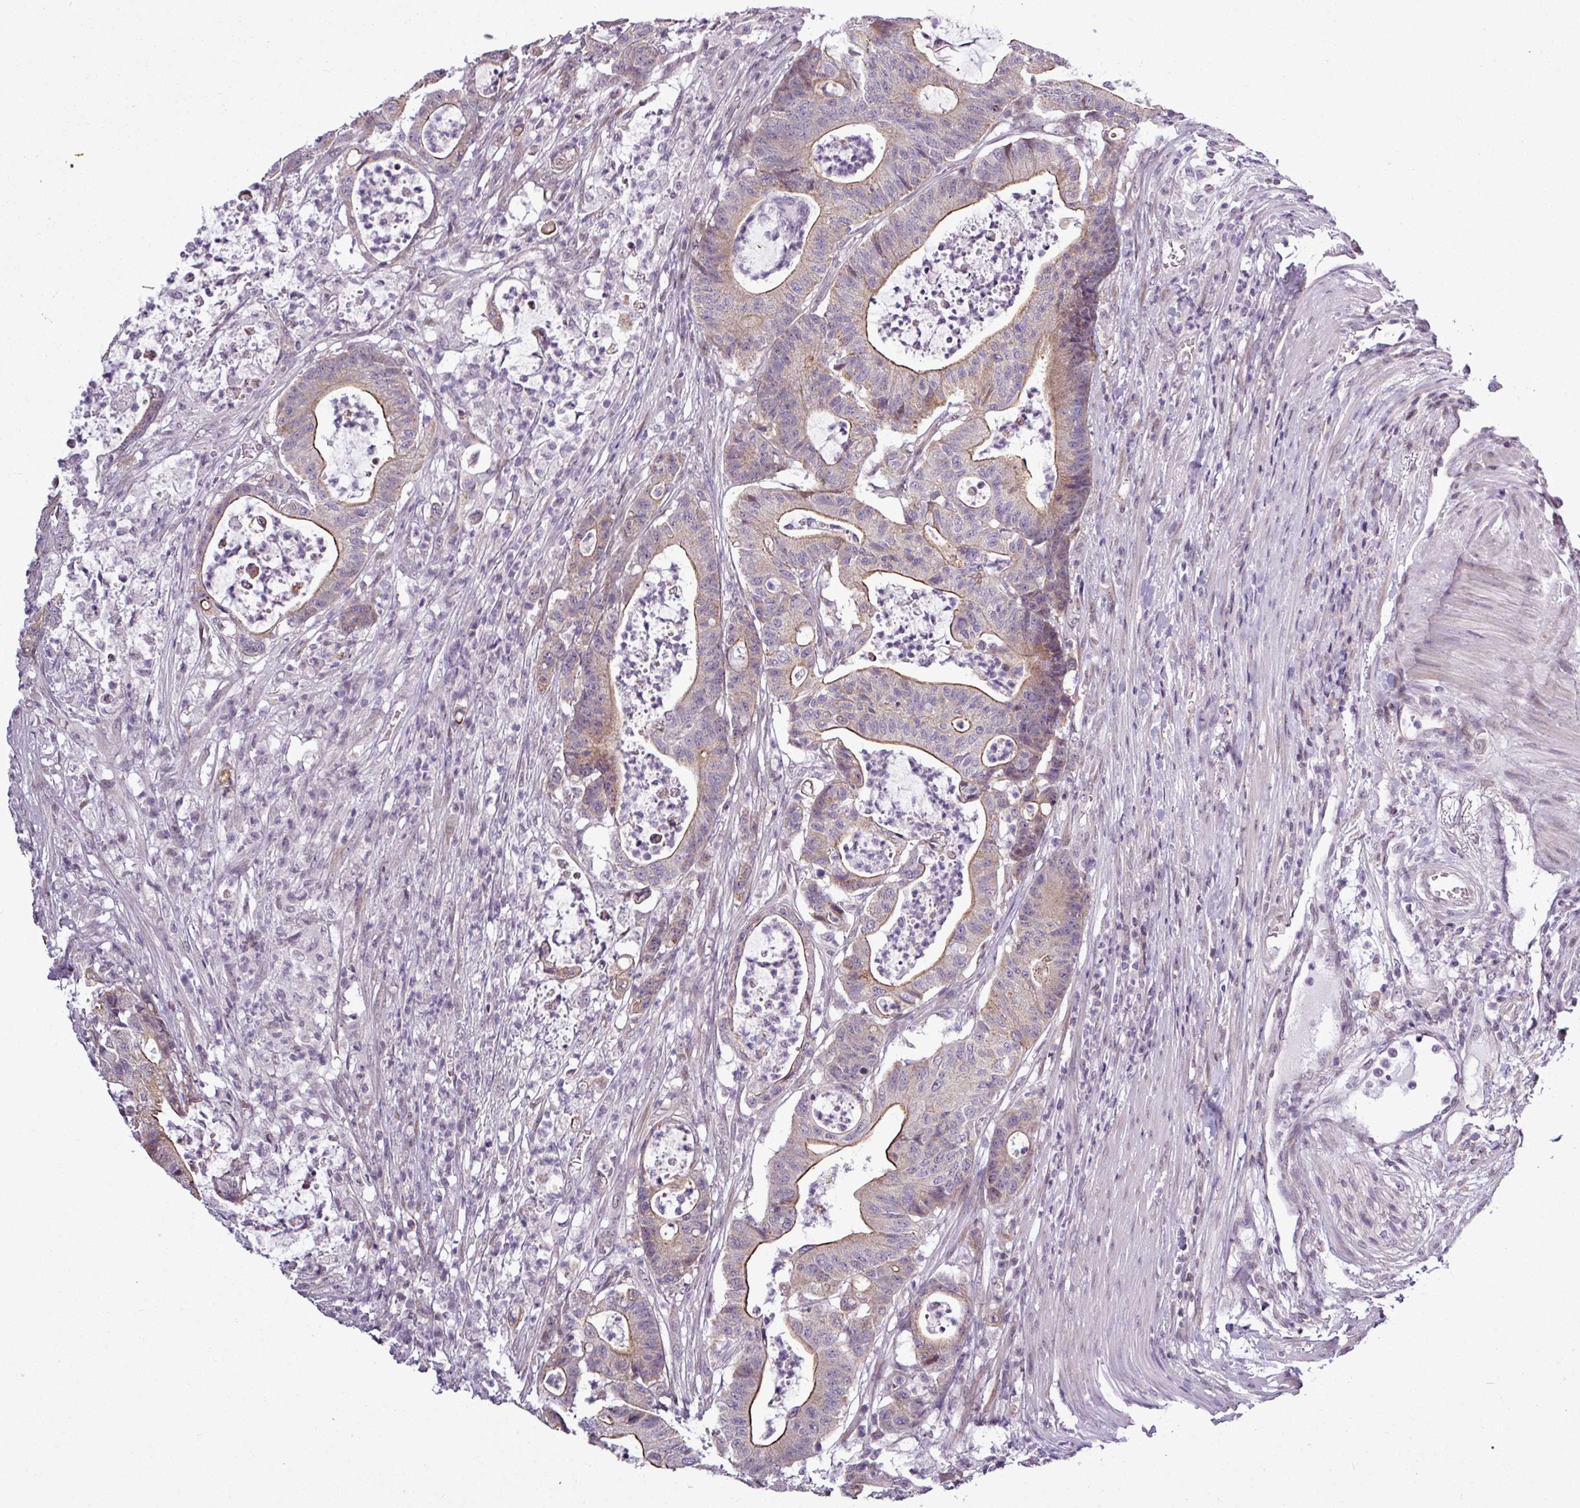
{"staining": {"intensity": "moderate", "quantity": "<25%", "location": "cytoplasmic/membranous"}, "tissue": "colorectal cancer", "cell_type": "Tumor cells", "image_type": "cancer", "snomed": [{"axis": "morphology", "description": "Adenocarcinoma, NOS"}, {"axis": "topography", "description": "Colon"}], "caption": "IHC micrograph of neoplastic tissue: human adenocarcinoma (colorectal) stained using IHC displays low levels of moderate protein expression localized specifically in the cytoplasmic/membranous of tumor cells, appearing as a cytoplasmic/membranous brown color.", "gene": "GPT2", "patient": {"sex": "female", "age": 84}}